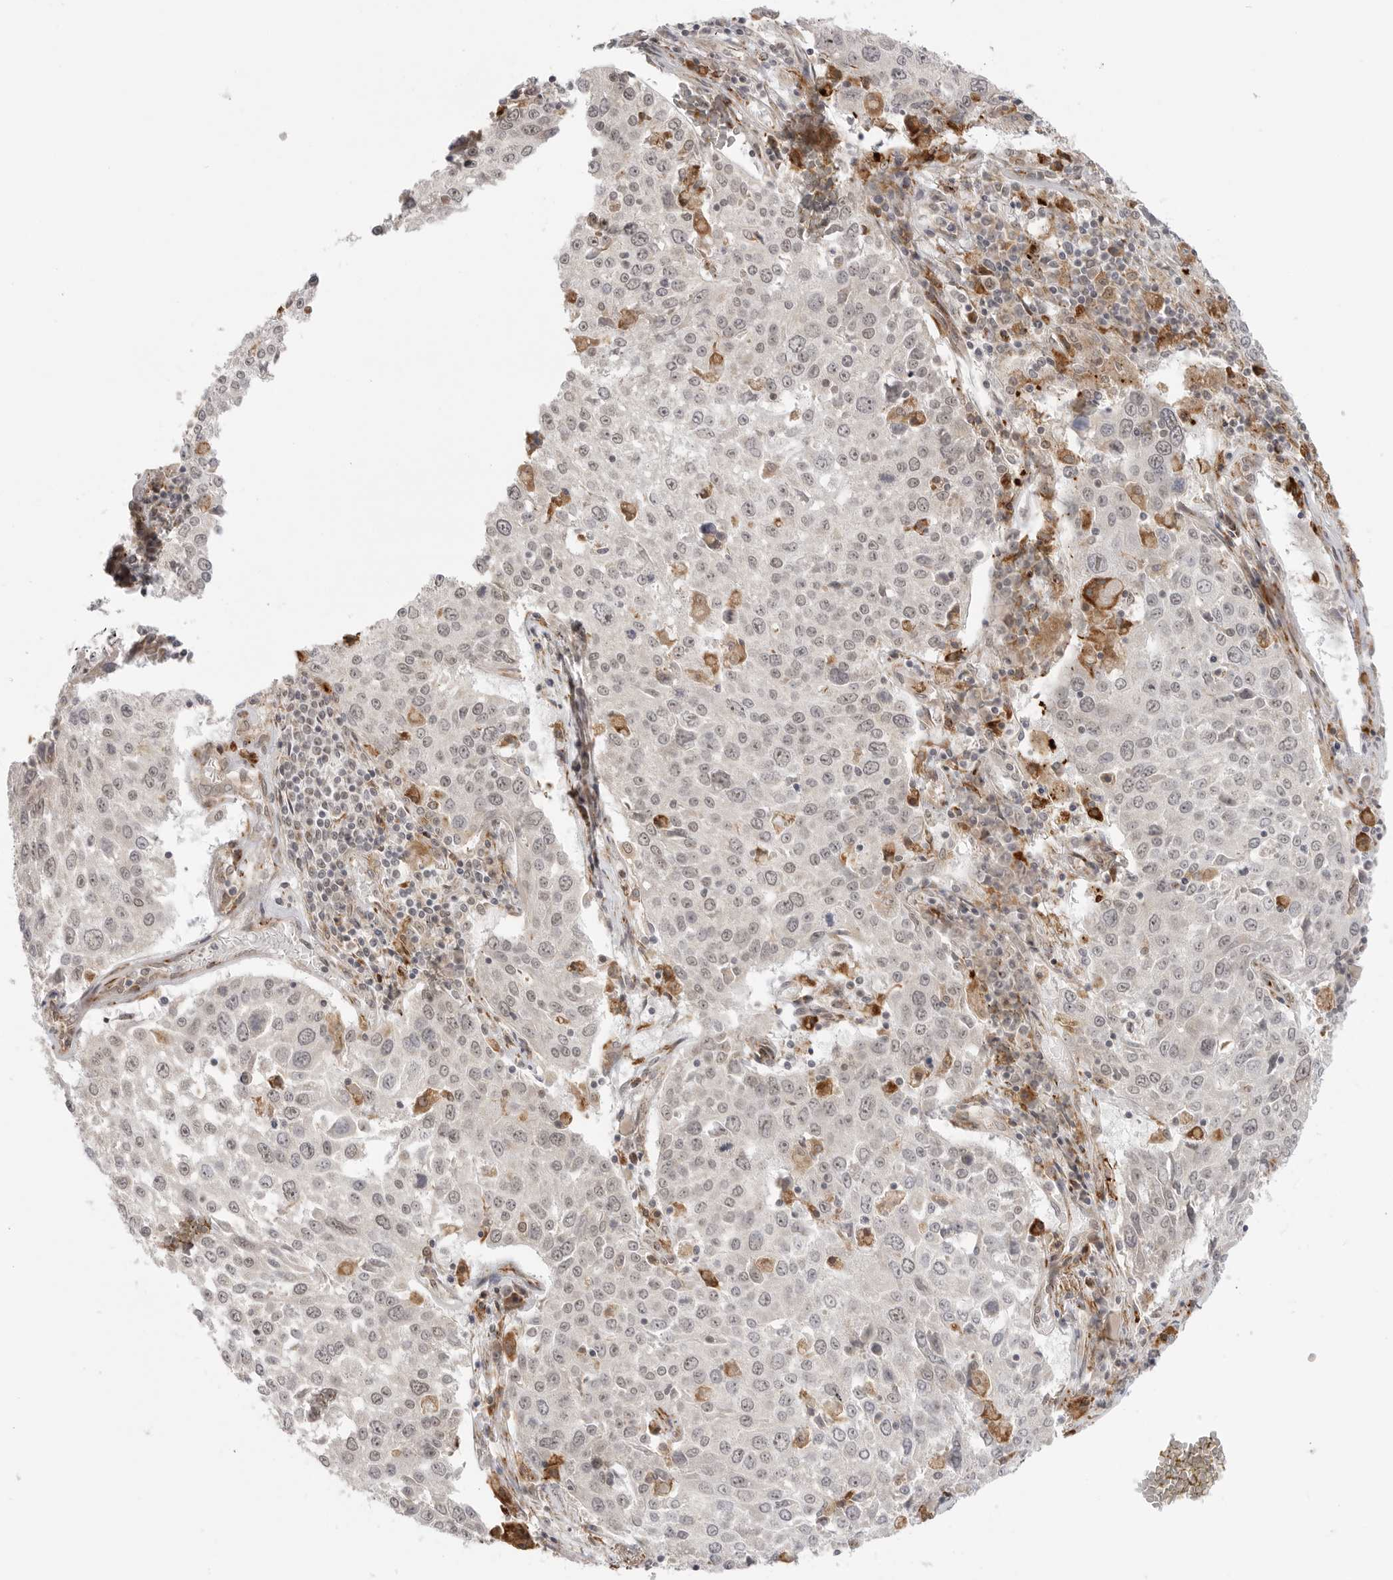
{"staining": {"intensity": "weak", "quantity": "<25%", "location": "nuclear"}, "tissue": "lung cancer", "cell_type": "Tumor cells", "image_type": "cancer", "snomed": [{"axis": "morphology", "description": "Squamous cell carcinoma, NOS"}, {"axis": "topography", "description": "Lung"}], "caption": "IHC of lung squamous cell carcinoma reveals no expression in tumor cells. The staining is performed using DAB brown chromogen with nuclei counter-stained in using hematoxylin.", "gene": "KALRN", "patient": {"sex": "male", "age": 65}}